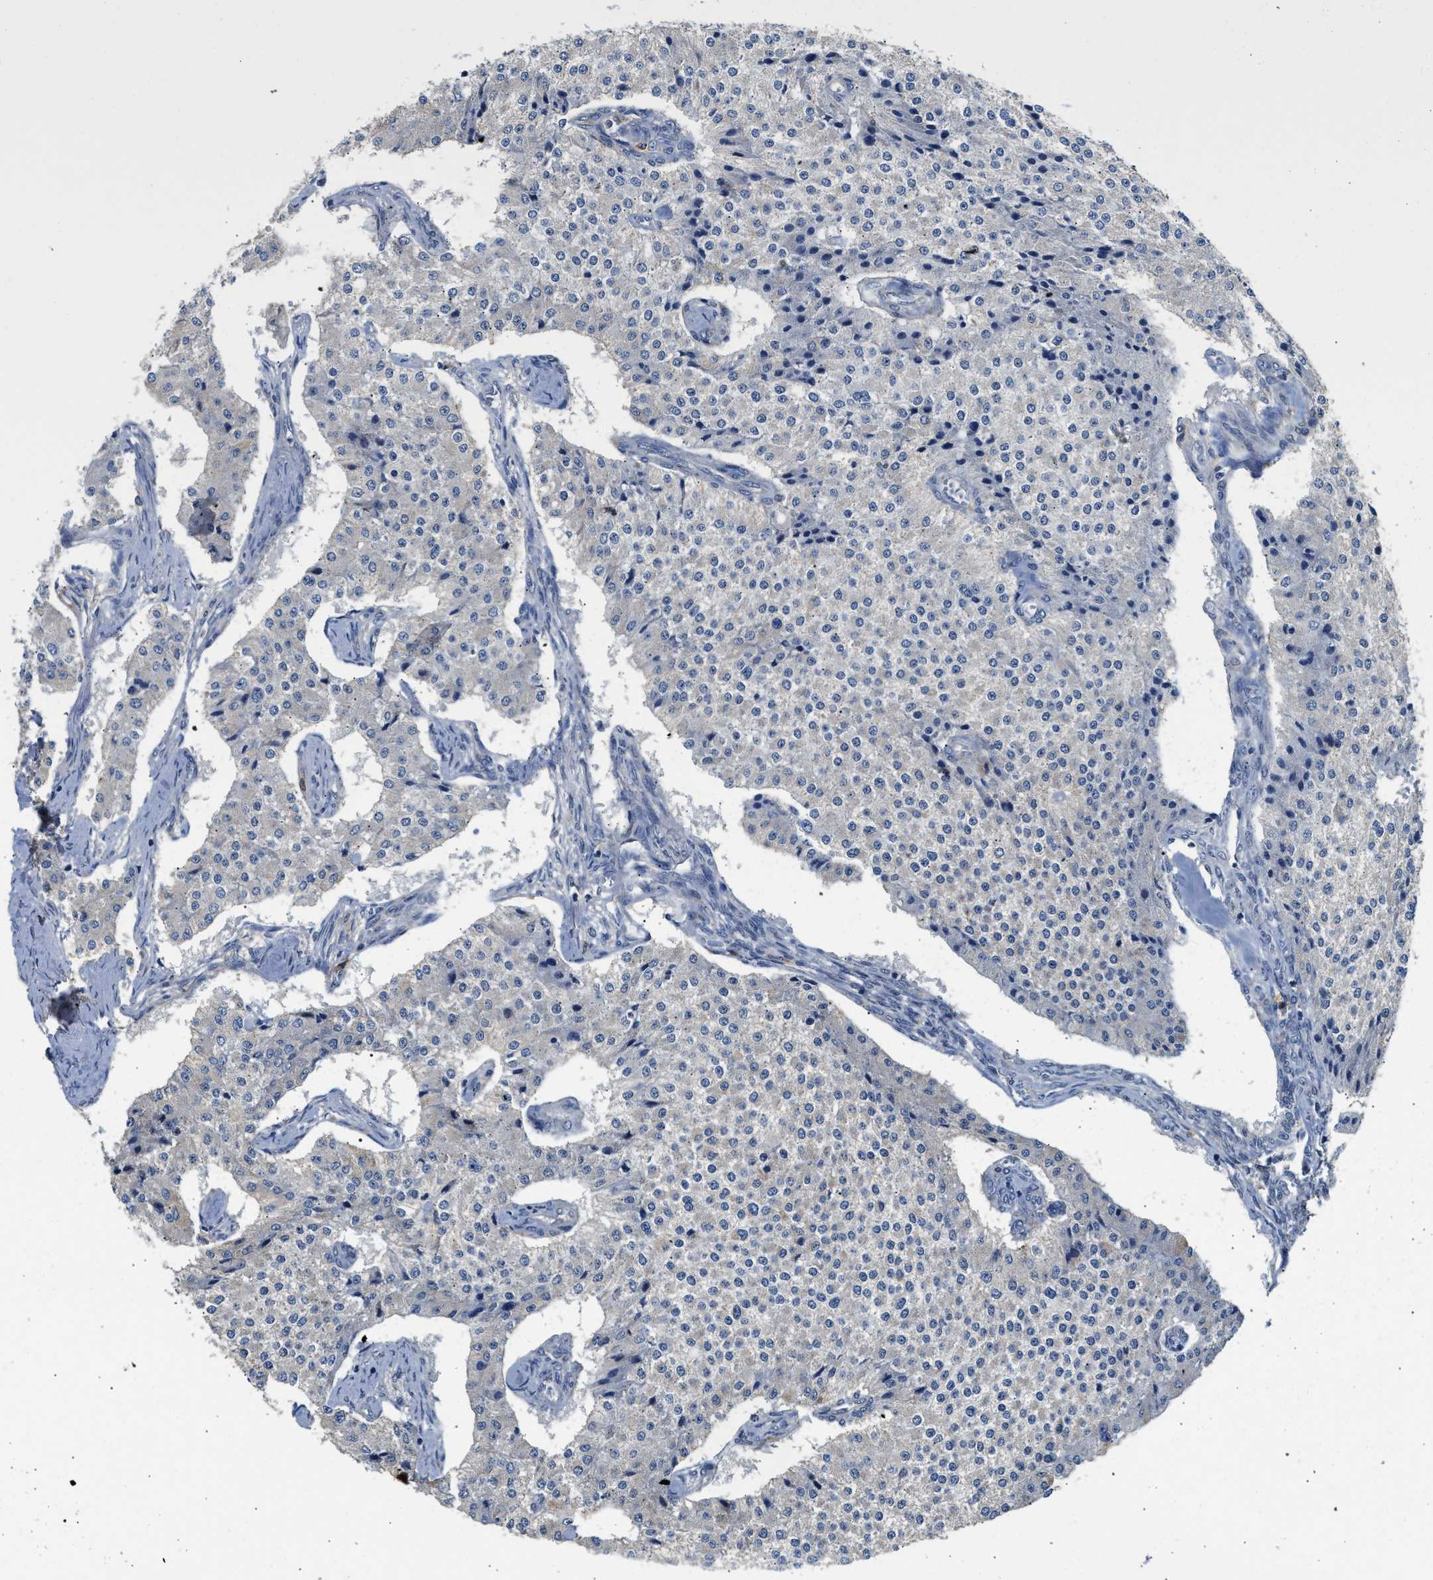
{"staining": {"intensity": "negative", "quantity": "none", "location": "none"}, "tissue": "carcinoid", "cell_type": "Tumor cells", "image_type": "cancer", "snomed": [{"axis": "morphology", "description": "Carcinoid, malignant, NOS"}, {"axis": "topography", "description": "Colon"}], "caption": "An image of human carcinoid is negative for staining in tumor cells. Brightfield microscopy of immunohistochemistry stained with DAB (brown) and hematoxylin (blue), captured at high magnification.", "gene": "RAB31", "patient": {"sex": "female", "age": 52}}